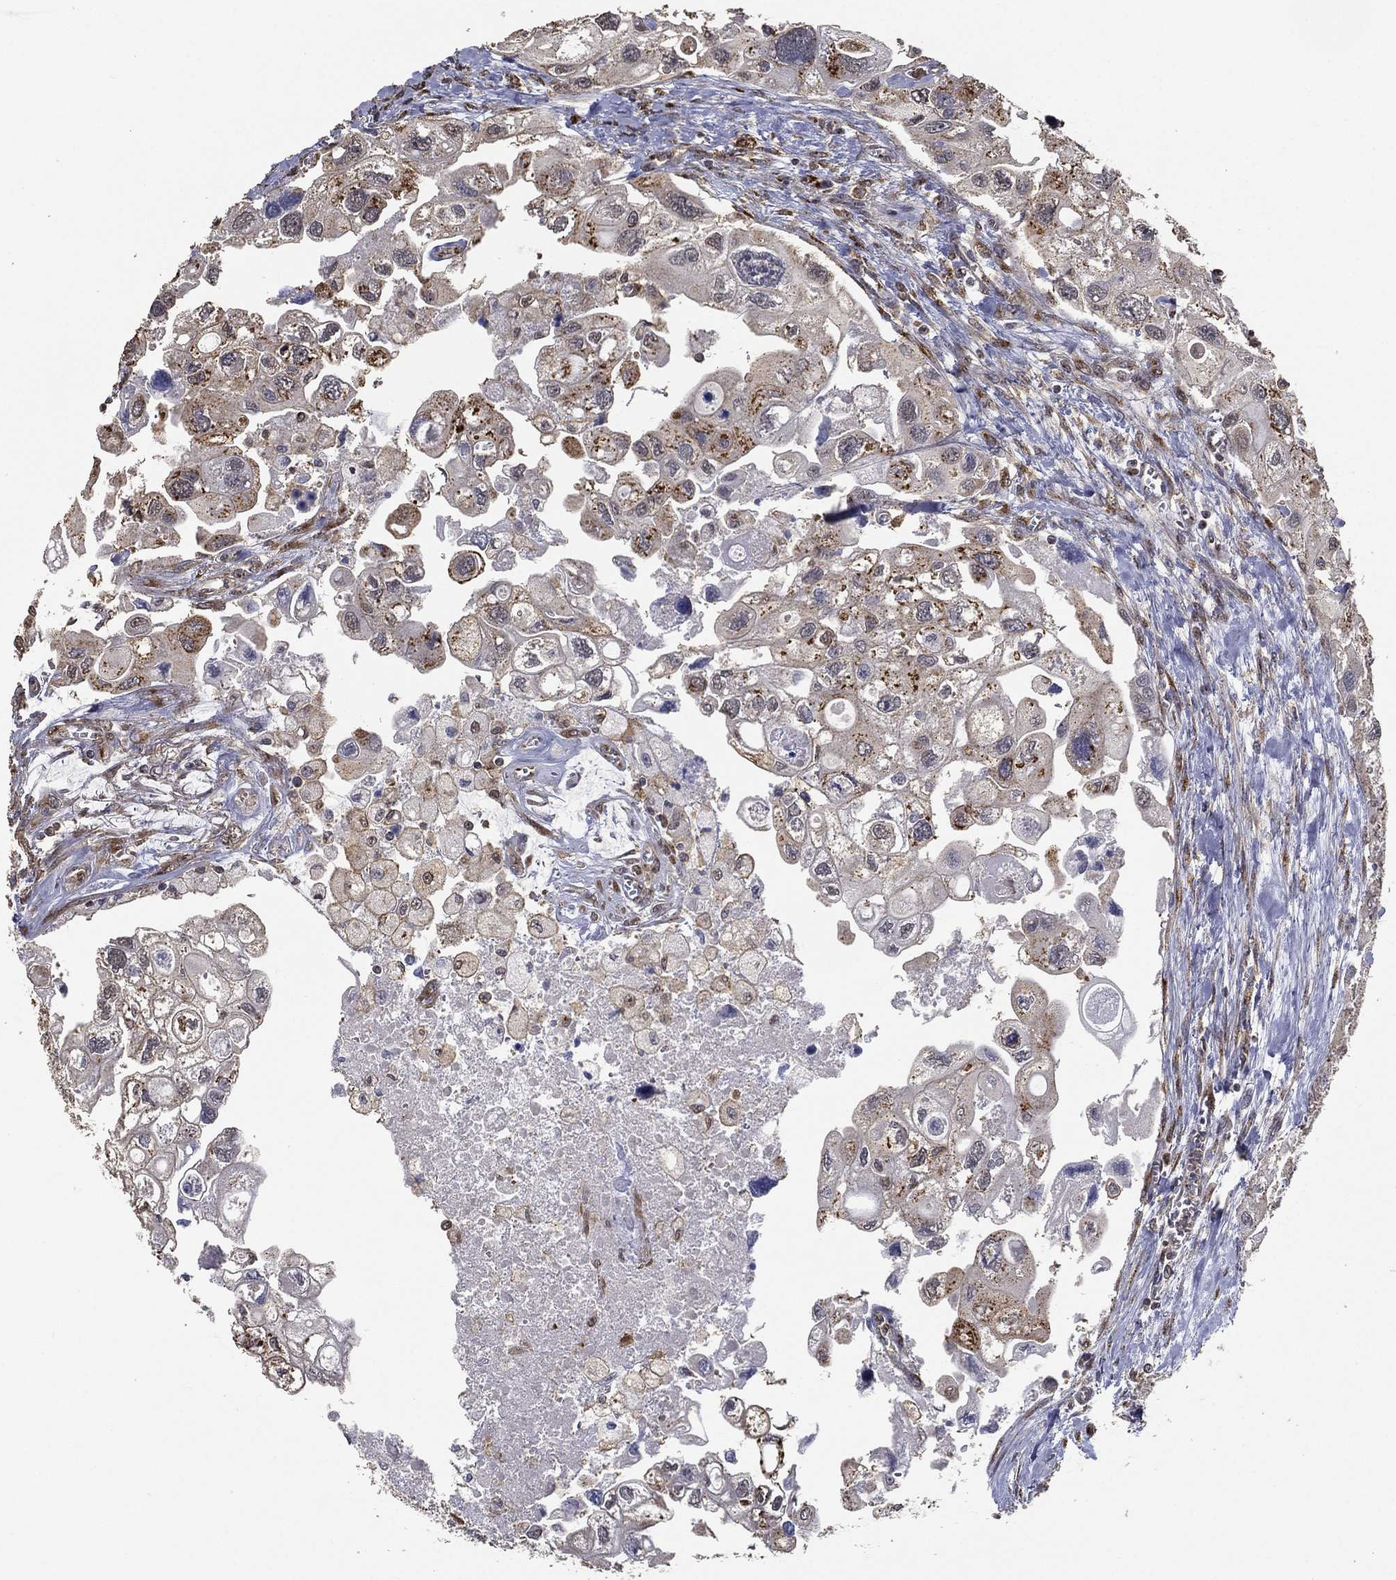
{"staining": {"intensity": "moderate", "quantity": "<25%", "location": "cytoplasmic/membranous"}, "tissue": "urothelial cancer", "cell_type": "Tumor cells", "image_type": "cancer", "snomed": [{"axis": "morphology", "description": "Urothelial carcinoma, High grade"}, {"axis": "topography", "description": "Urinary bladder"}], "caption": "This image exhibits urothelial cancer stained with immunohistochemistry to label a protein in brown. The cytoplasmic/membranous of tumor cells show moderate positivity for the protein. Nuclei are counter-stained blue.", "gene": "GPR183", "patient": {"sex": "male", "age": 59}}